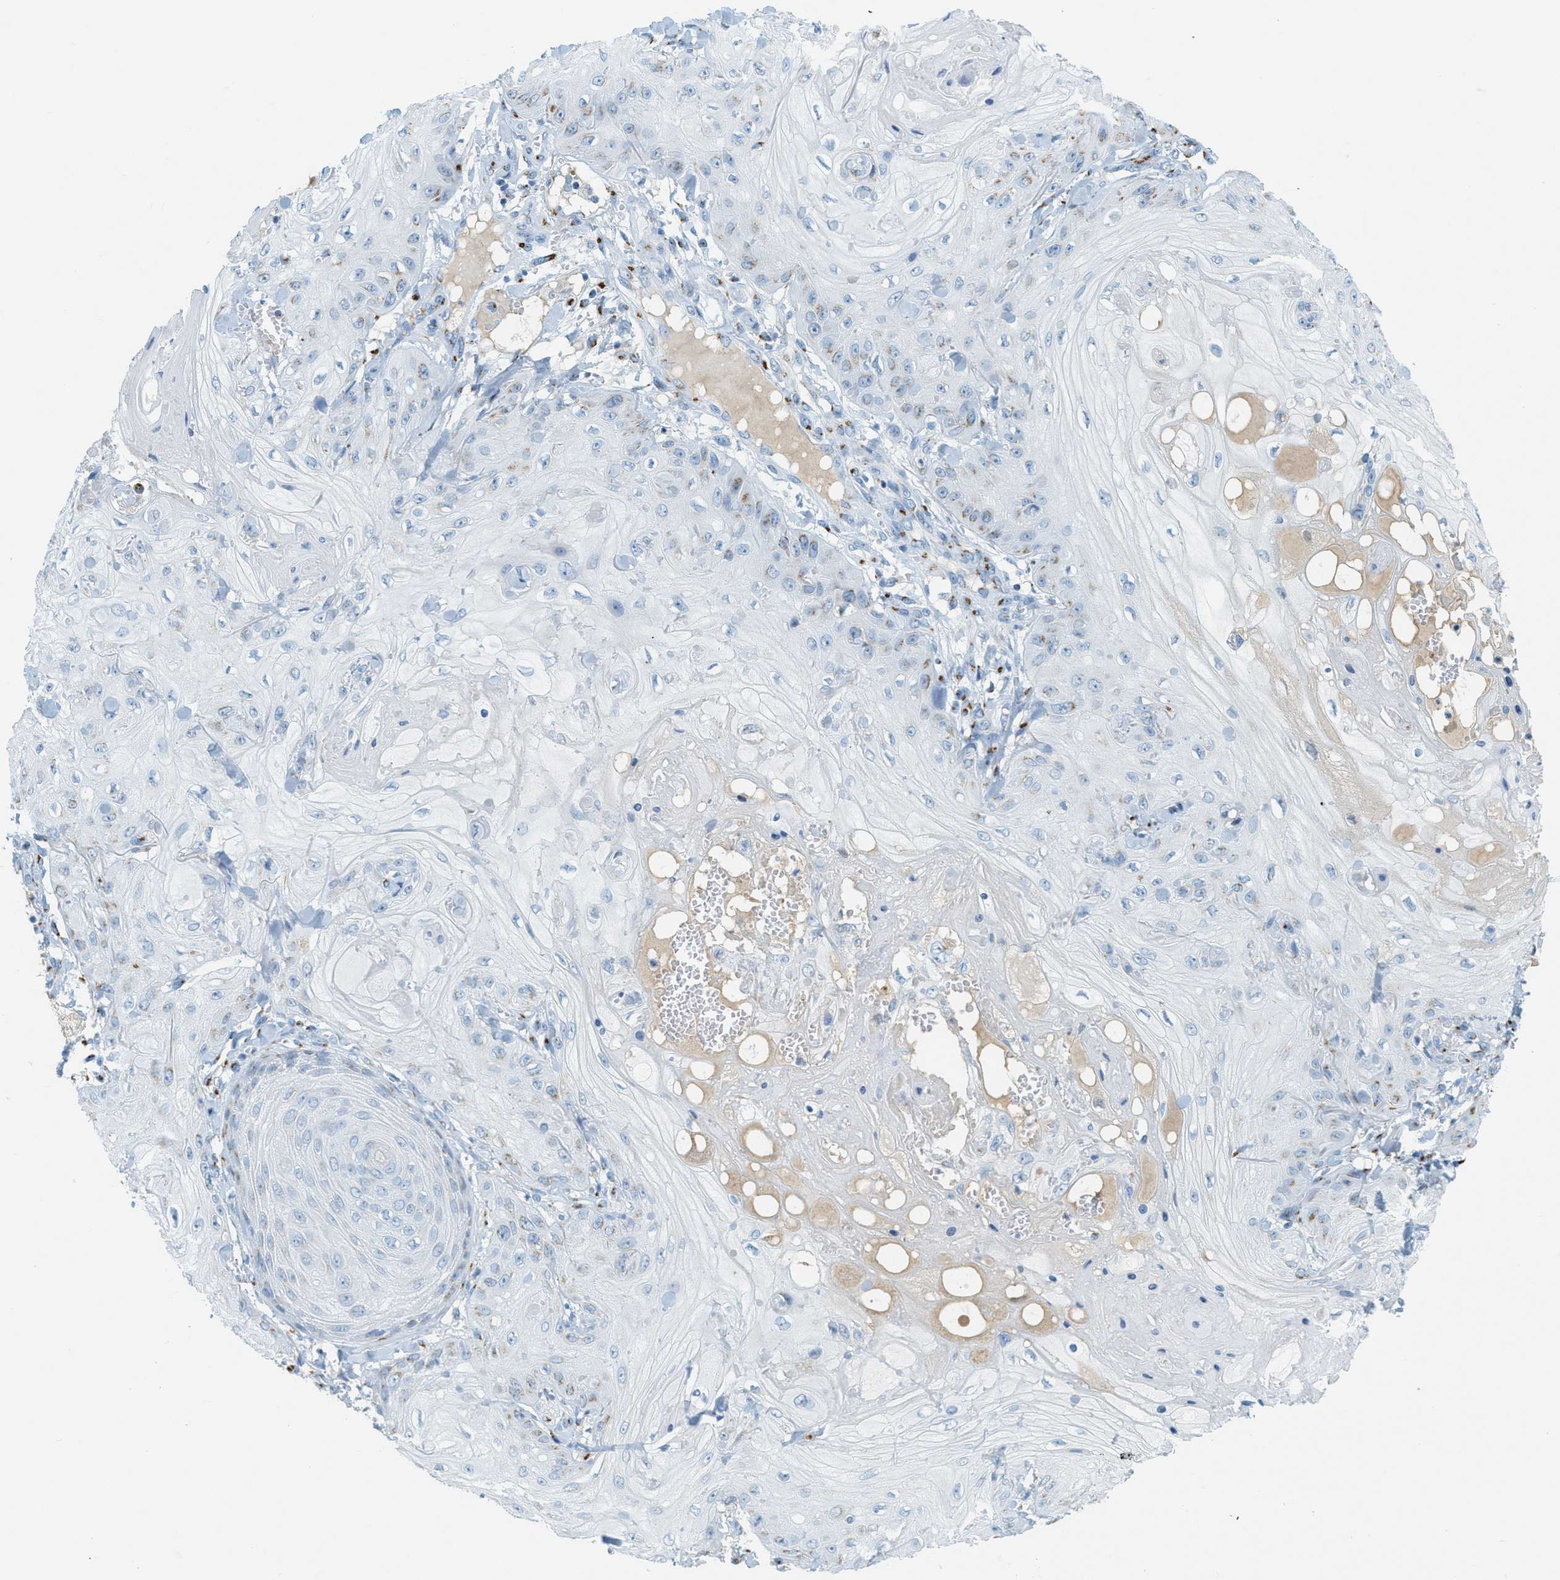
{"staining": {"intensity": "negative", "quantity": "none", "location": "none"}, "tissue": "skin cancer", "cell_type": "Tumor cells", "image_type": "cancer", "snomed": [{"axis": "morphology", "description": "Squamous cell carcinoma, NOS"}, {"axis": "topography", "description": "Skin"}], "caption": "Human skin cancer (squamous cell carcinoma) stained for a protein using immunohistochemistry reveals no positivity in tumor cells.", "gene": "ENTPD4", "patient": {"sex": "male", "age": 74}}